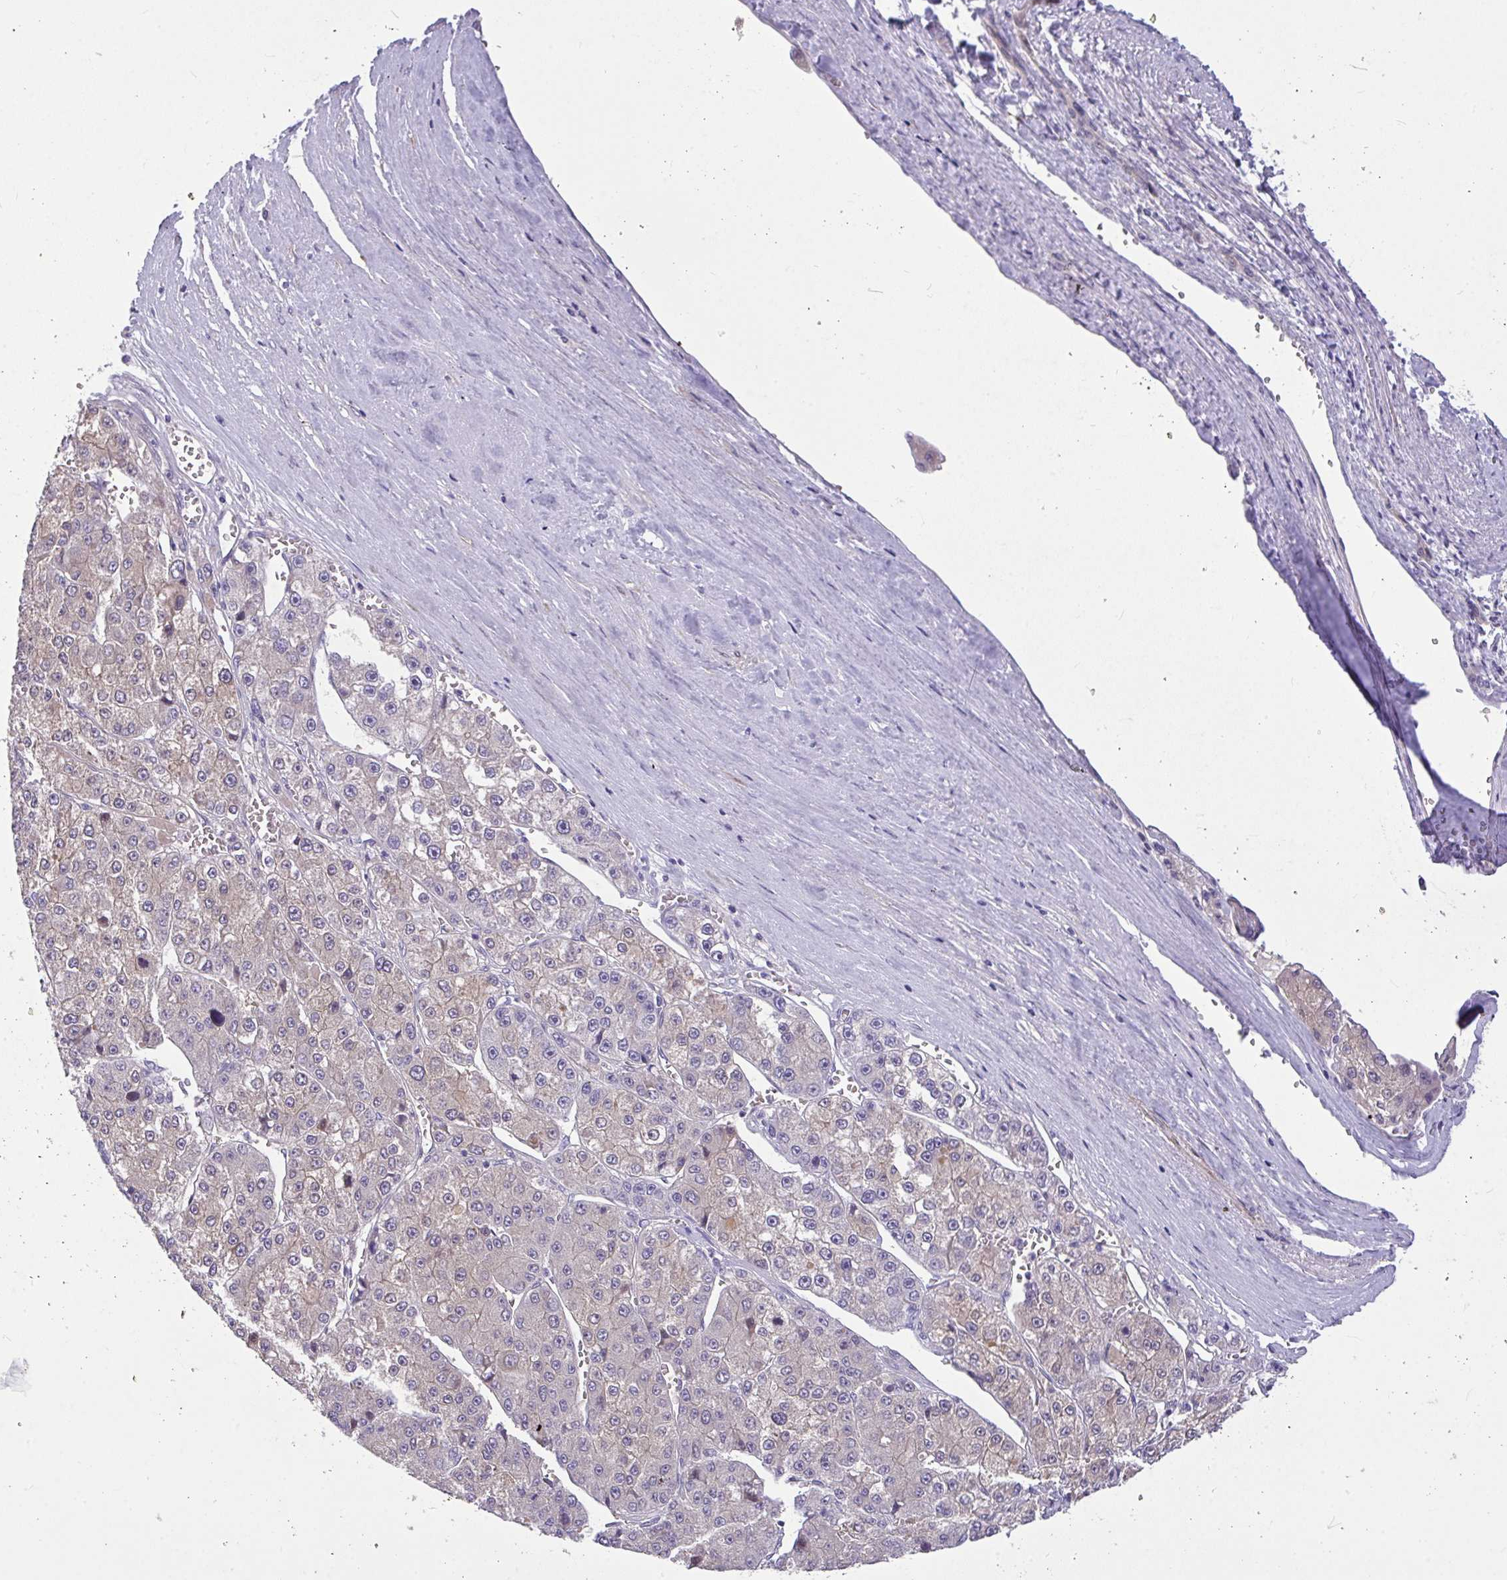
{"staining": {"intensity": "negative", "quantity": "none", "location": "none"}, "tissue": "liver cancer", "cell_type": "Tumor cells", "image_type": "cancer", "snomed": [{"axis": "morphology", "description": "Carcinoma, Hepatocellular, NOS"}, {"axis": "topography", "description": "Liver"}], "caption": "Protein analysis of hepatocellular carcinoma (liver) exhibits no significant expression in tumor cells.", "gene": "MOCS1", "patient": {"sex": "female", "age": 73}}